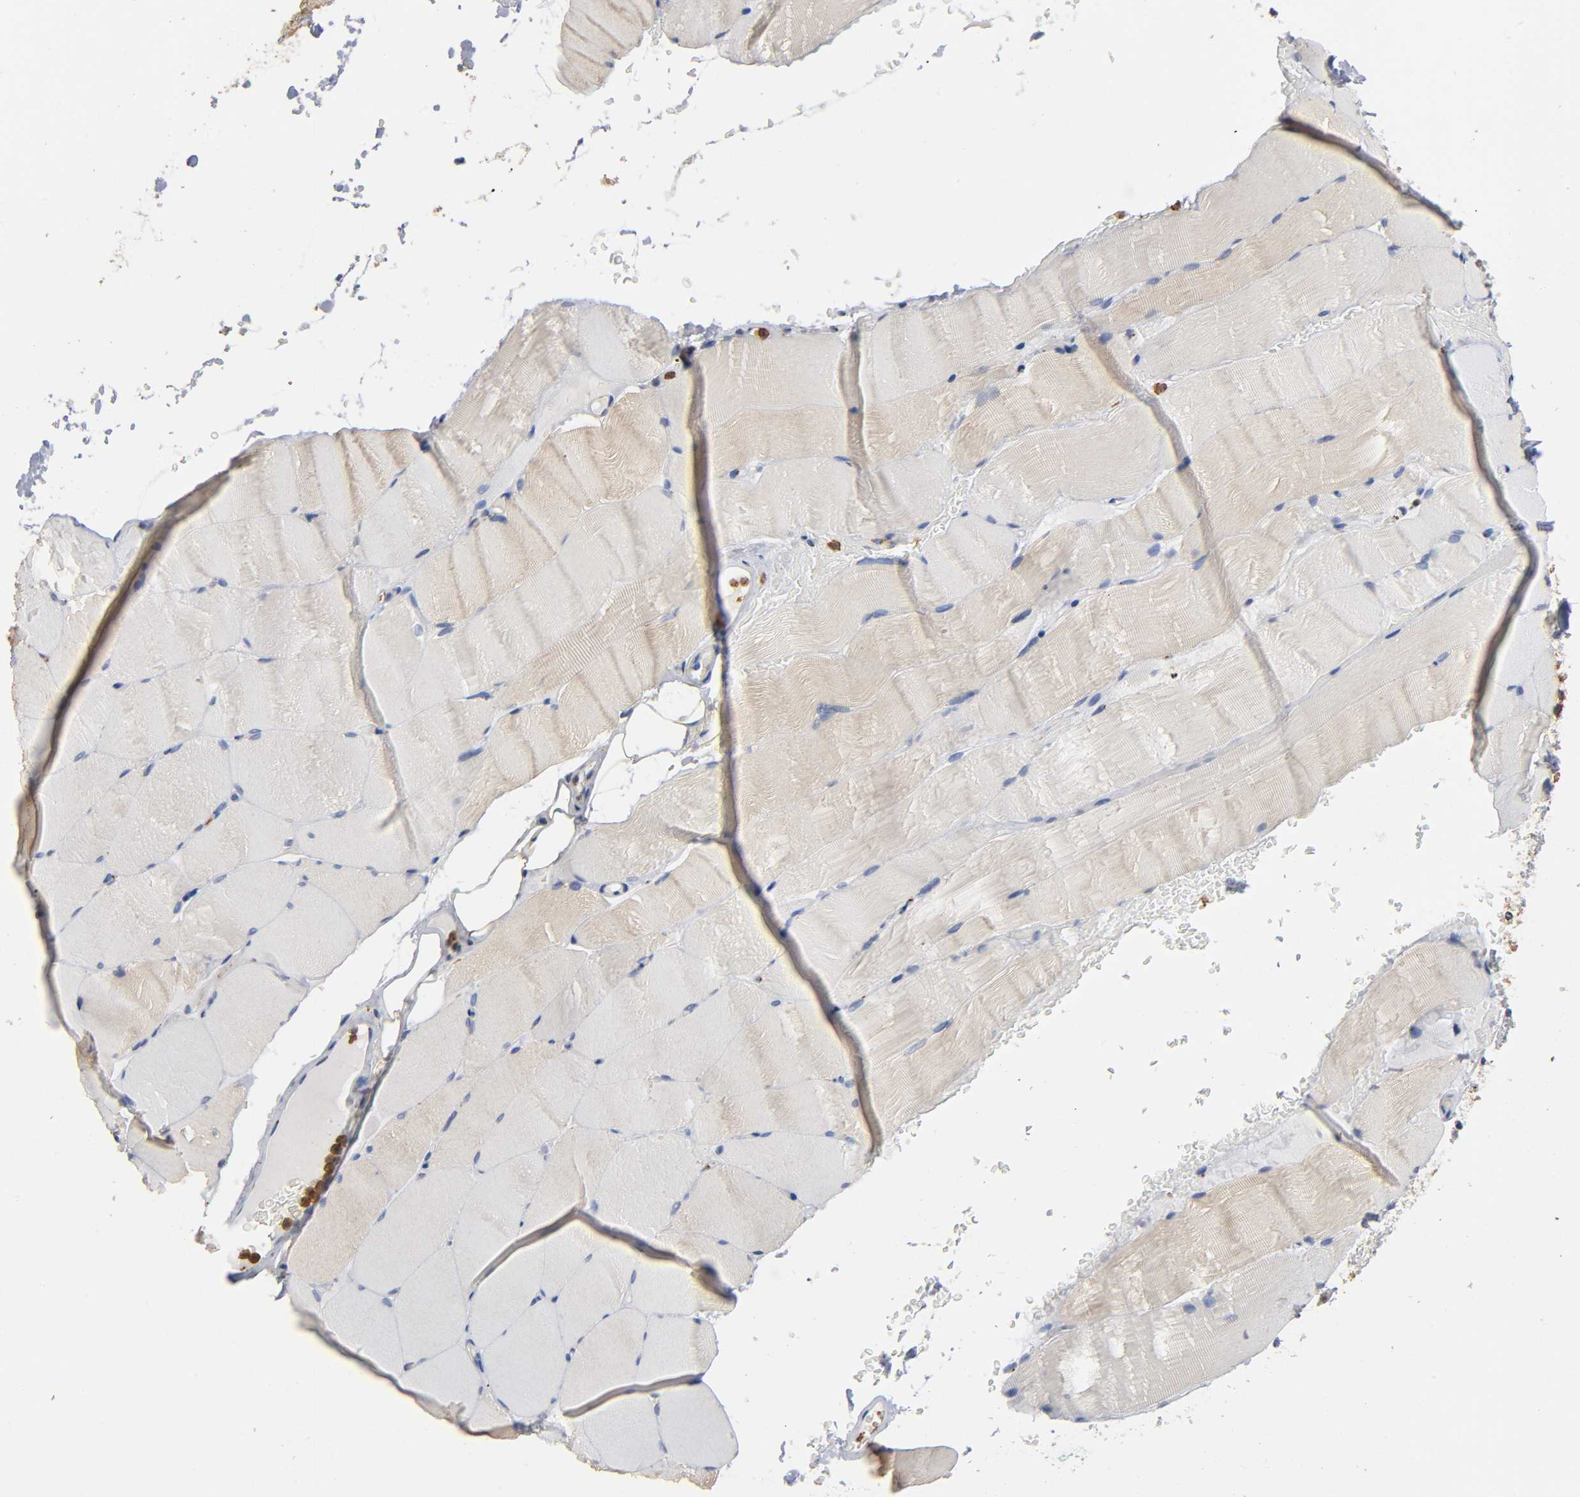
{"staining": {"intensity": "weak", "quantity": "<25%", "location": "cytoplasmic/membranous"}, "tissue": "skeletal muscle", "cell_type": "Myocytes", "image_type": "normal", "snomed": [{"axis": "morphology", "description": "Normal tissue, NOS"}, {"axis": "topography", "description": "Skeletal muscle"}], "caption": "A histopathology image of human skeletal muscle is negative for staining in myocytes. Nuclei are stained in blue.", "gene": "CAPN10", "patient": {"sex": "female", "age": 37}}